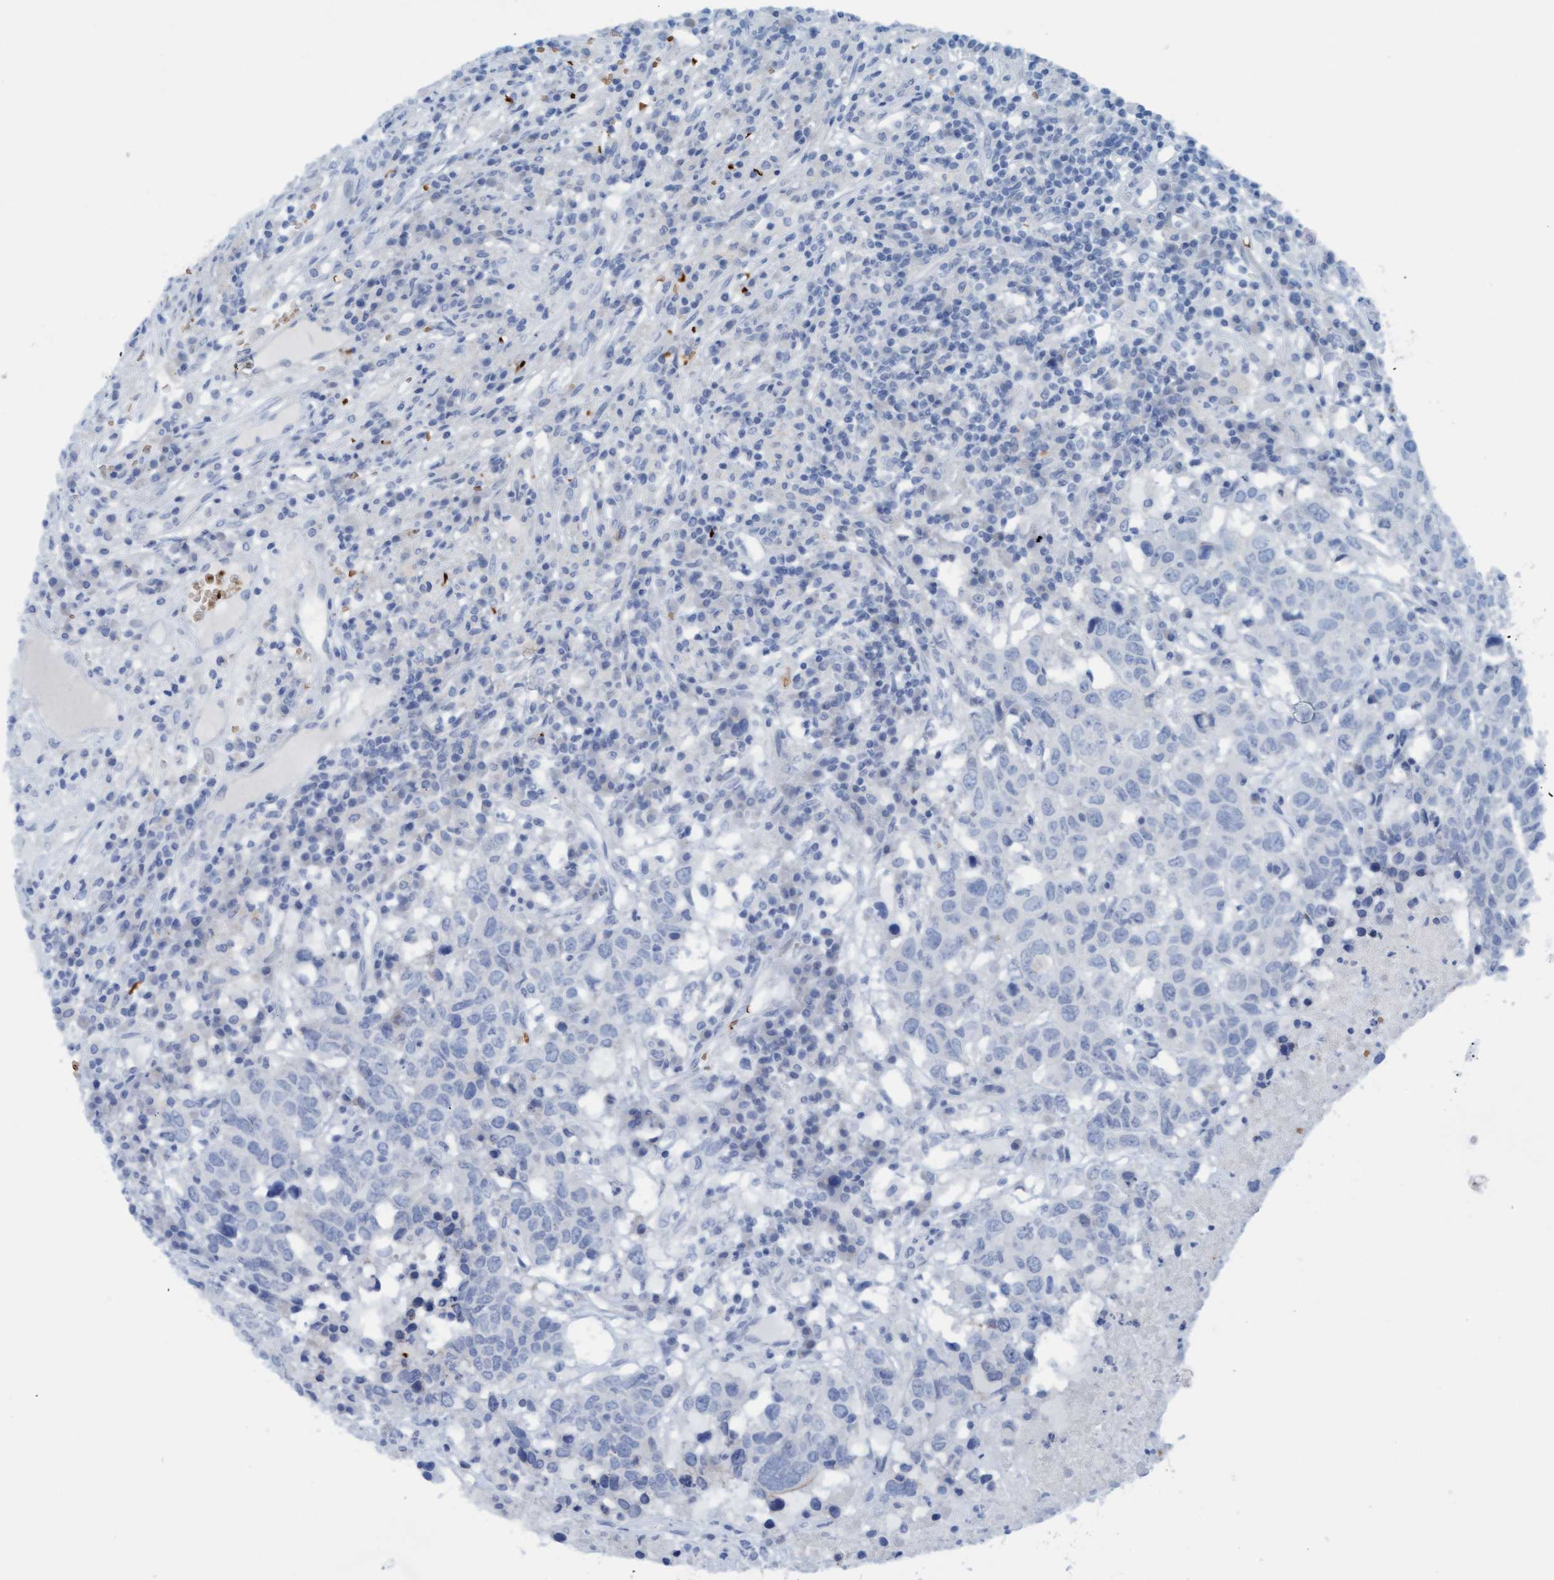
{"staining": {"intensity": "negative", "quantity": "none", "location": "none"}, "tissue": "head and neck cancer", "cell_type": "Tumor cells", "image_type": "cancer", "snomed": [{"axis": "morphology", "description": "Squamous cell carcinoma, NOS"}, {"axis": "topography", "description": "Head-Neck"}], "caption": "Head and neck cancer (squamous cell carcinoma) was stained to show a protein in brown. There is no significant positivity in tumor cells. The staining is performed using DAB brown chromogen with nuclei counter-stained in using hematoxylin.", "gene": "P2RX5", "patient": {"sex": "male", "age": 66}}